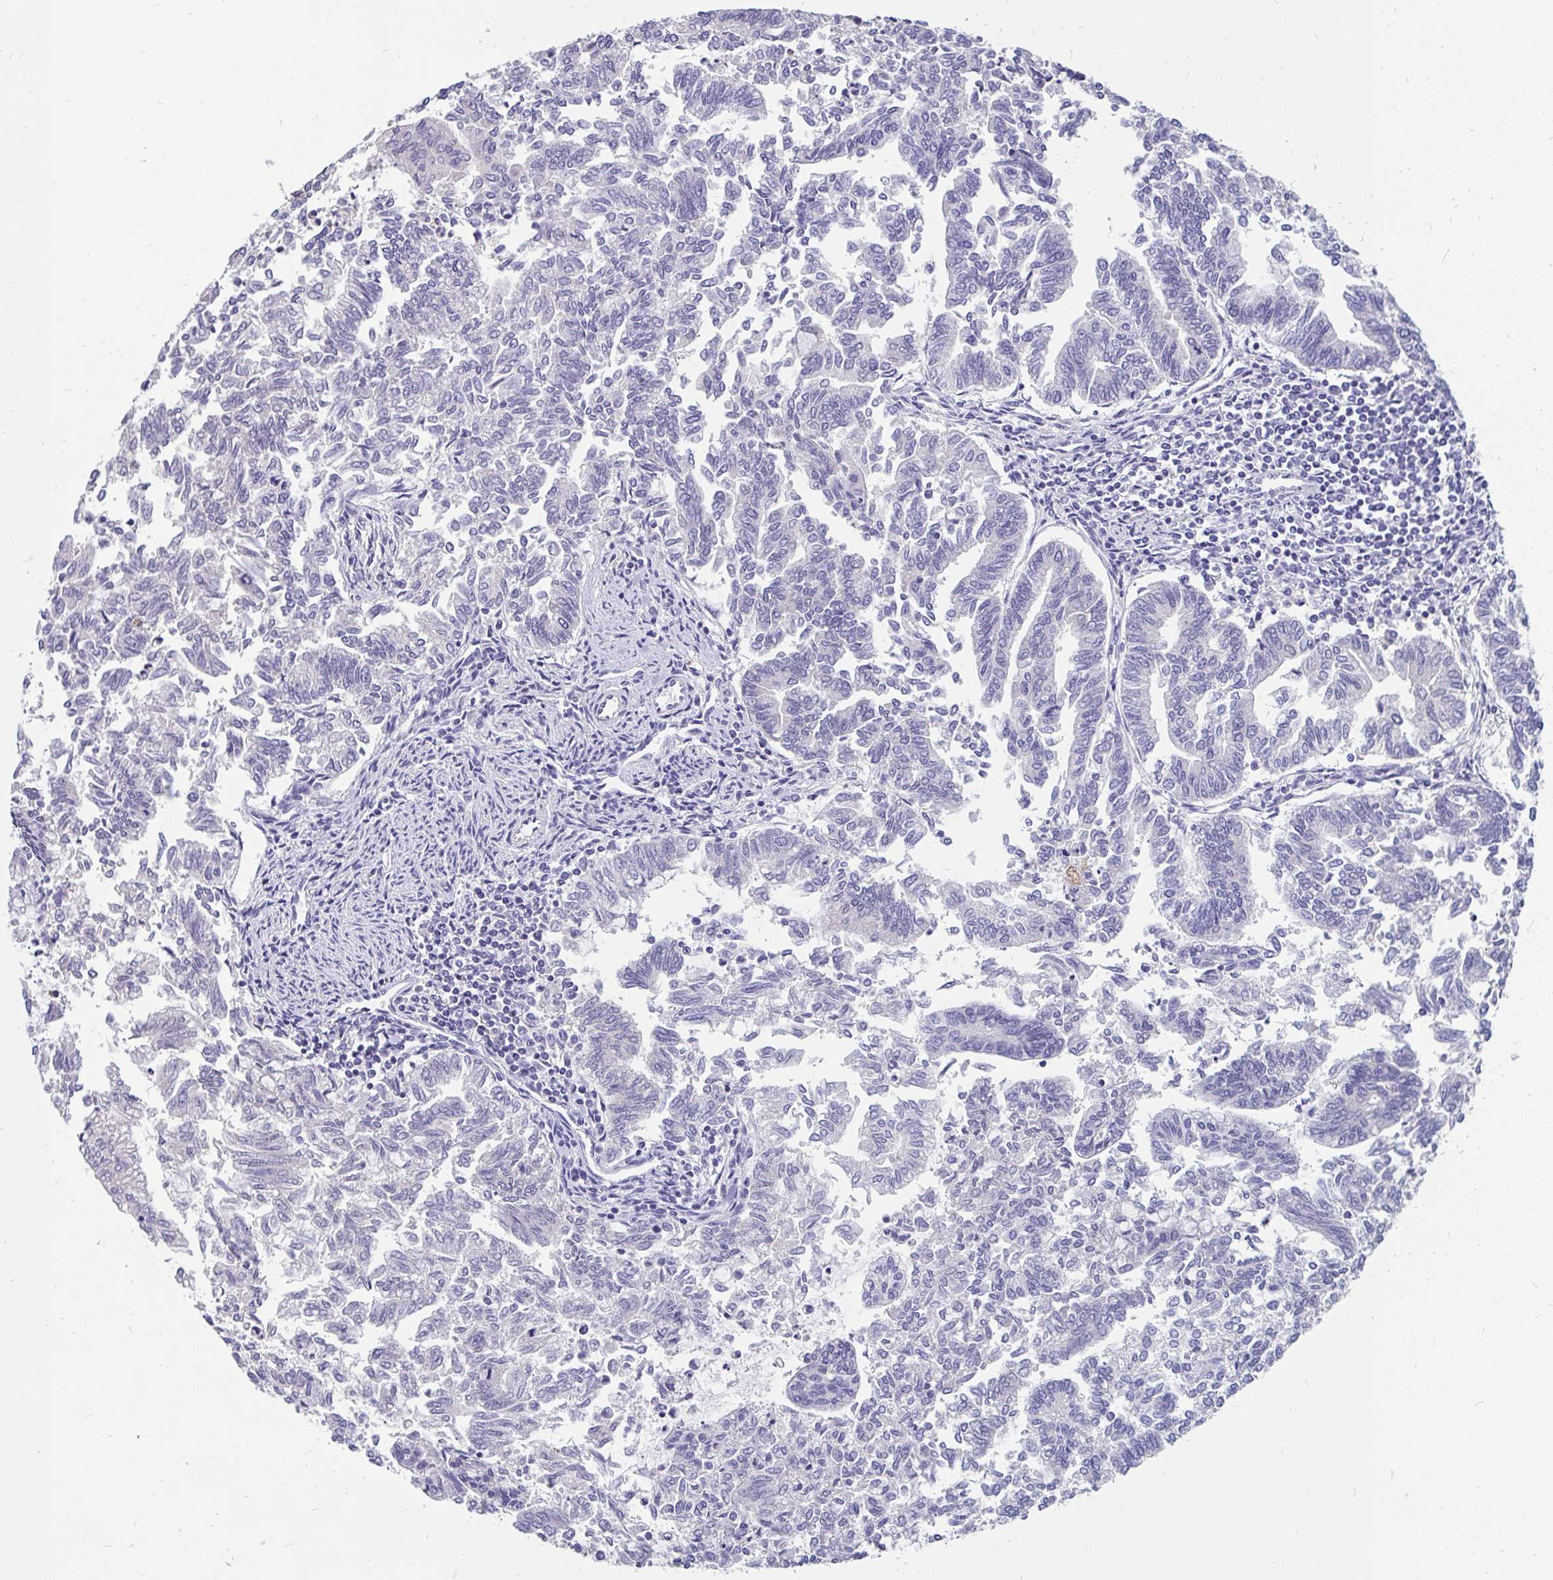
{"staining": {"intensity": "negative", "quantity": "none", "location": "none"}, "tissue": "endometrial cancer", "cell_type": "Tumor cells", "image_type": "cancer", "snomed": [{"axis": "morphology", "description": "Adenocarcinoma, NOS"}, {"axis": "topography", "description": "Endometrium"}], "caption": "Tumor cells are negative for protein expression in human adenocarcinoma (endometrial).", "gene": "INTS5", "patient": {"sex": "female", "age": 79}}